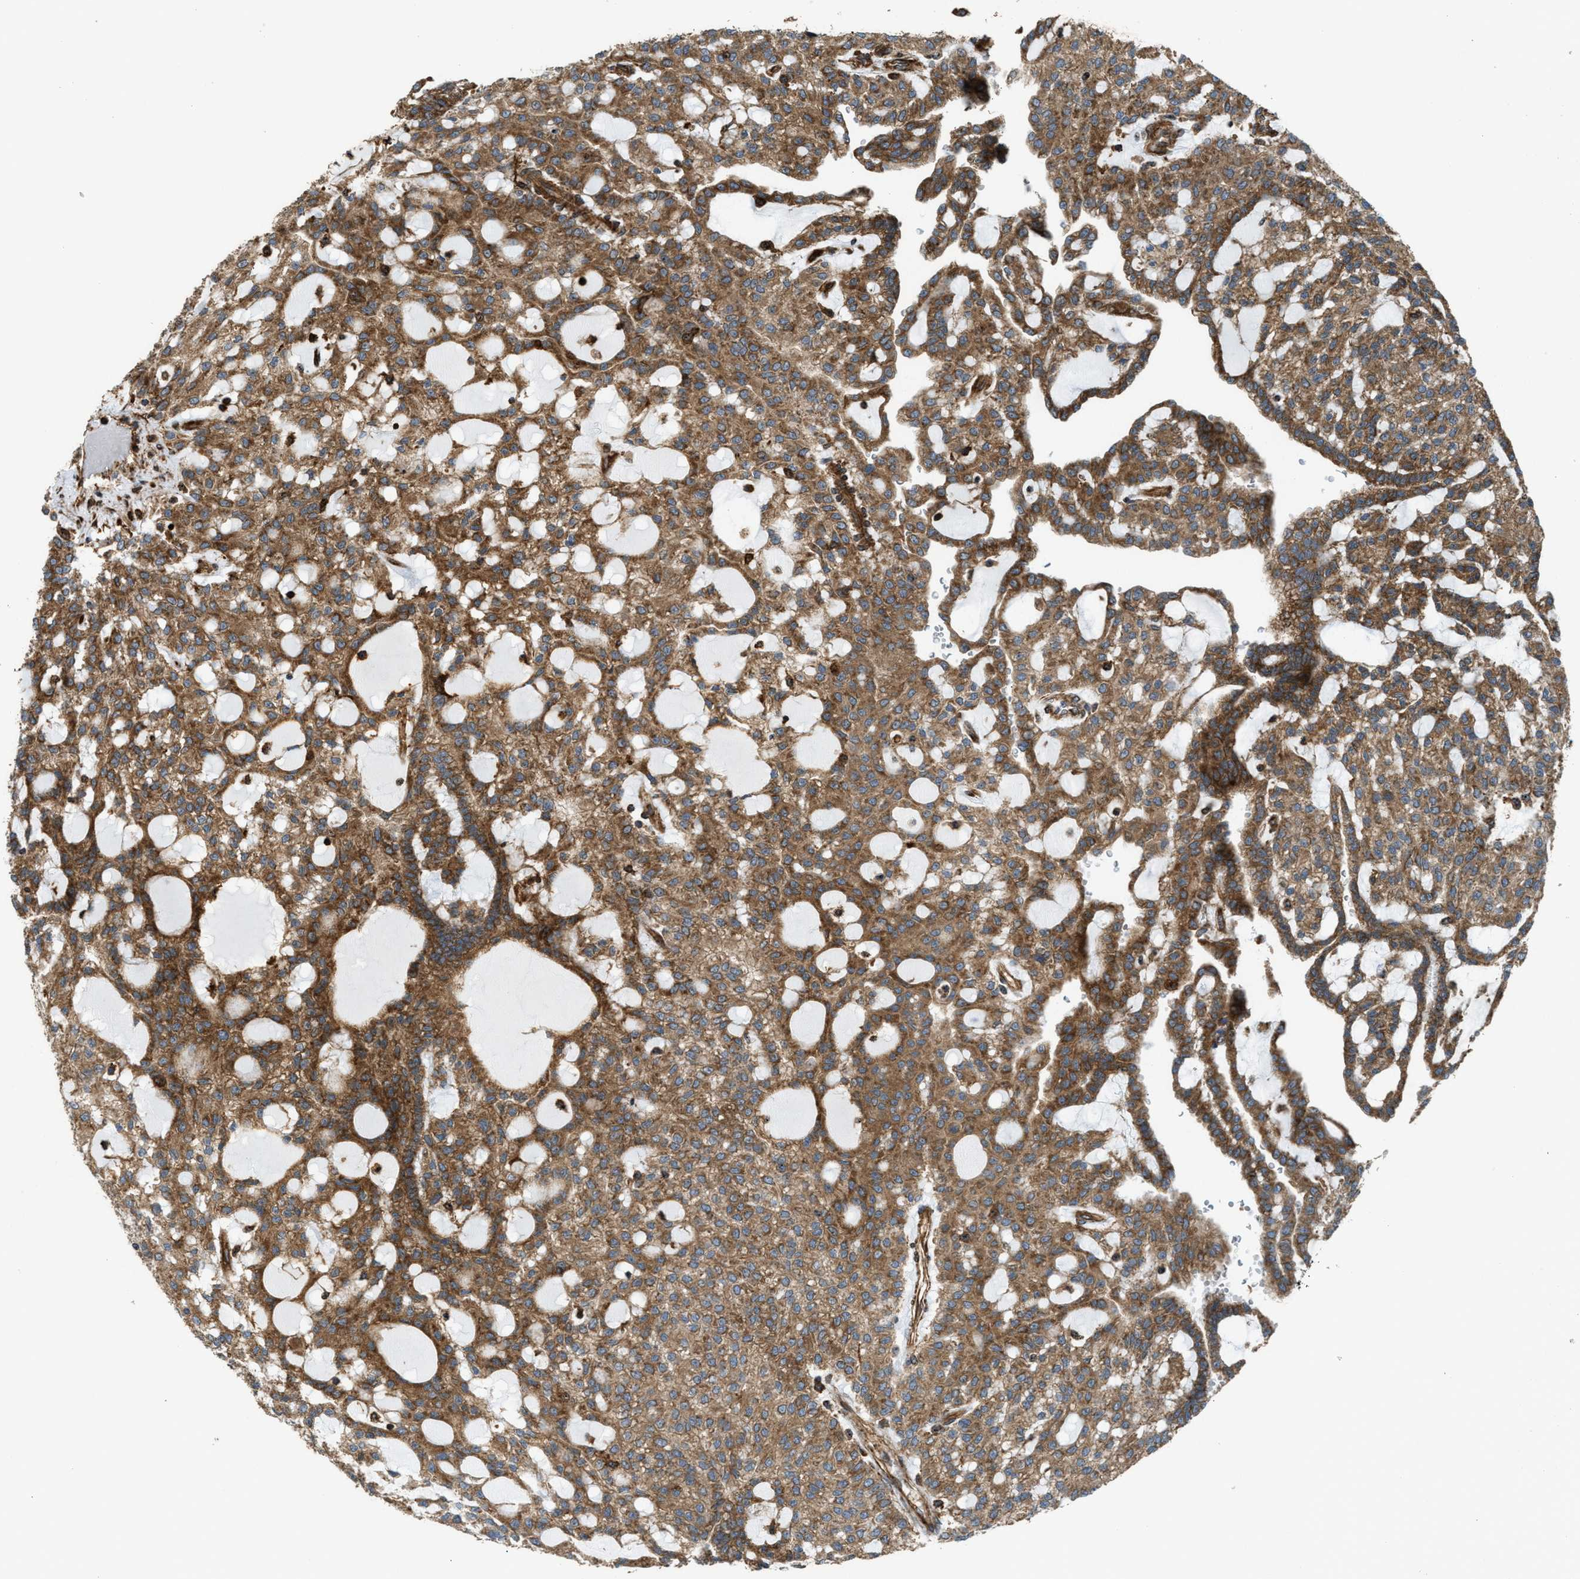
{"staining": {"intensity": "moderate", "quantity": ">75%", "location": "cytoplasmic/membranous"}, "tissue": "renal cancer", "cell_type": "Tumor cells", "image_type": "cancer", "snomed": [{"axis": "morphology", "description": "Adenocarcinoma, NOS"}, {"axis": "topography", "description": "Kidney"}], "caption": "Human adenocarcinoma (renal) stained for a protein (brown) demonstrates moderate cytoplasmic/membranous positive positivity in about >75% of tumor cells.", "gene": "EGLN1", "patient": {"sex": "male", "age": 63}}